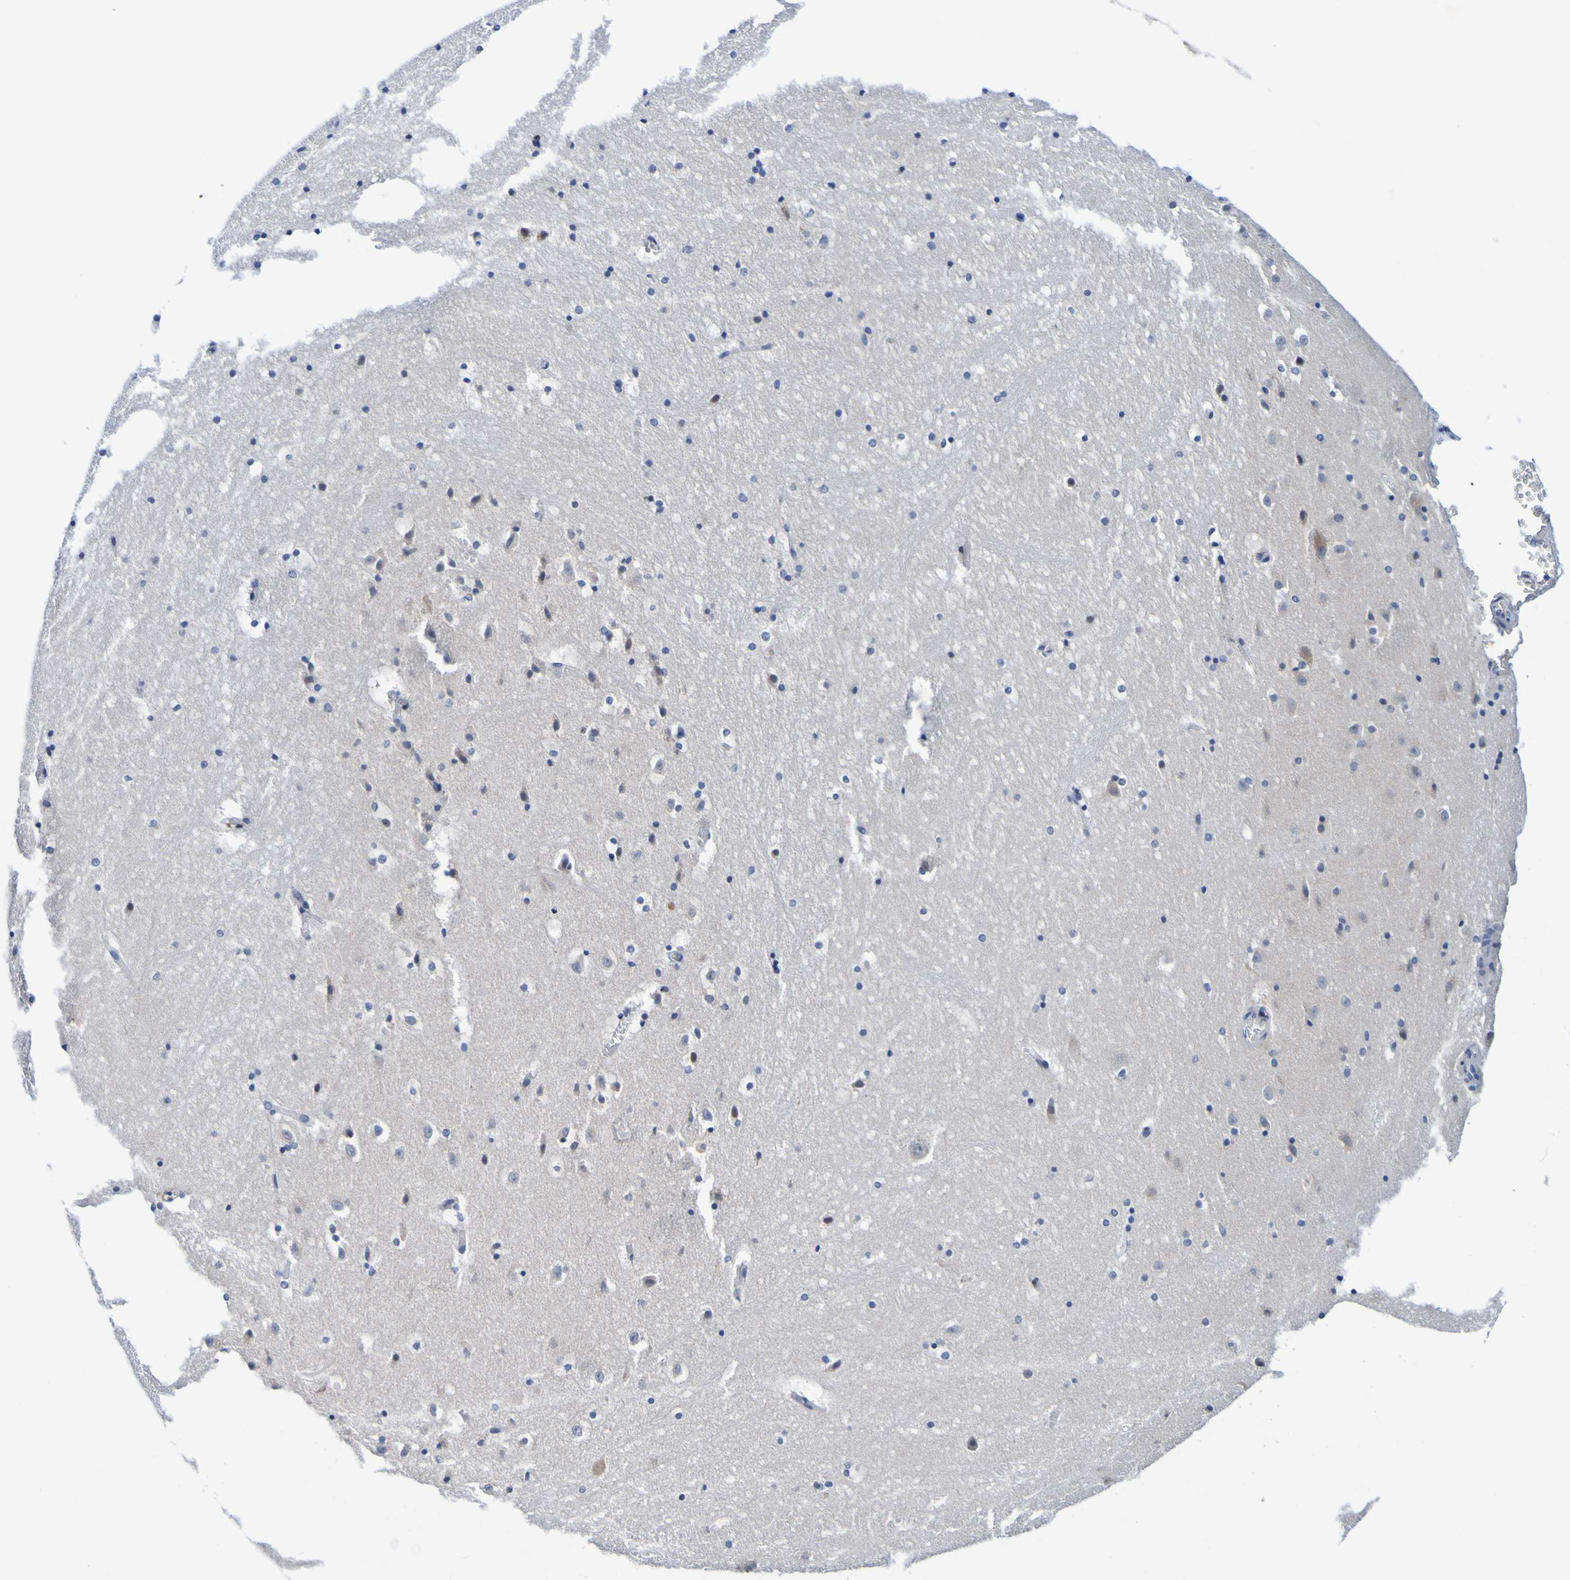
{"staining": {"intensity": "negative", "quantity": "none", "location": "none"}, "tissue": "hippocampus", "cell_type": "Glial cells", "image_type": "normal", "snomed": [{"axis": "morphology", "description": "Normal tissue, NOS"}, {"axis": "topography", "description": "Hippocampus"}], "caption": "IHC photomicrograph of normal hippocampus: hippocampus stained with DAB (3,3'-diaminobenzidine) demonstrates no significant protein staining in glial cells.", "gene": "VMA21", "patient": {"sex": "male", "age": 45}}